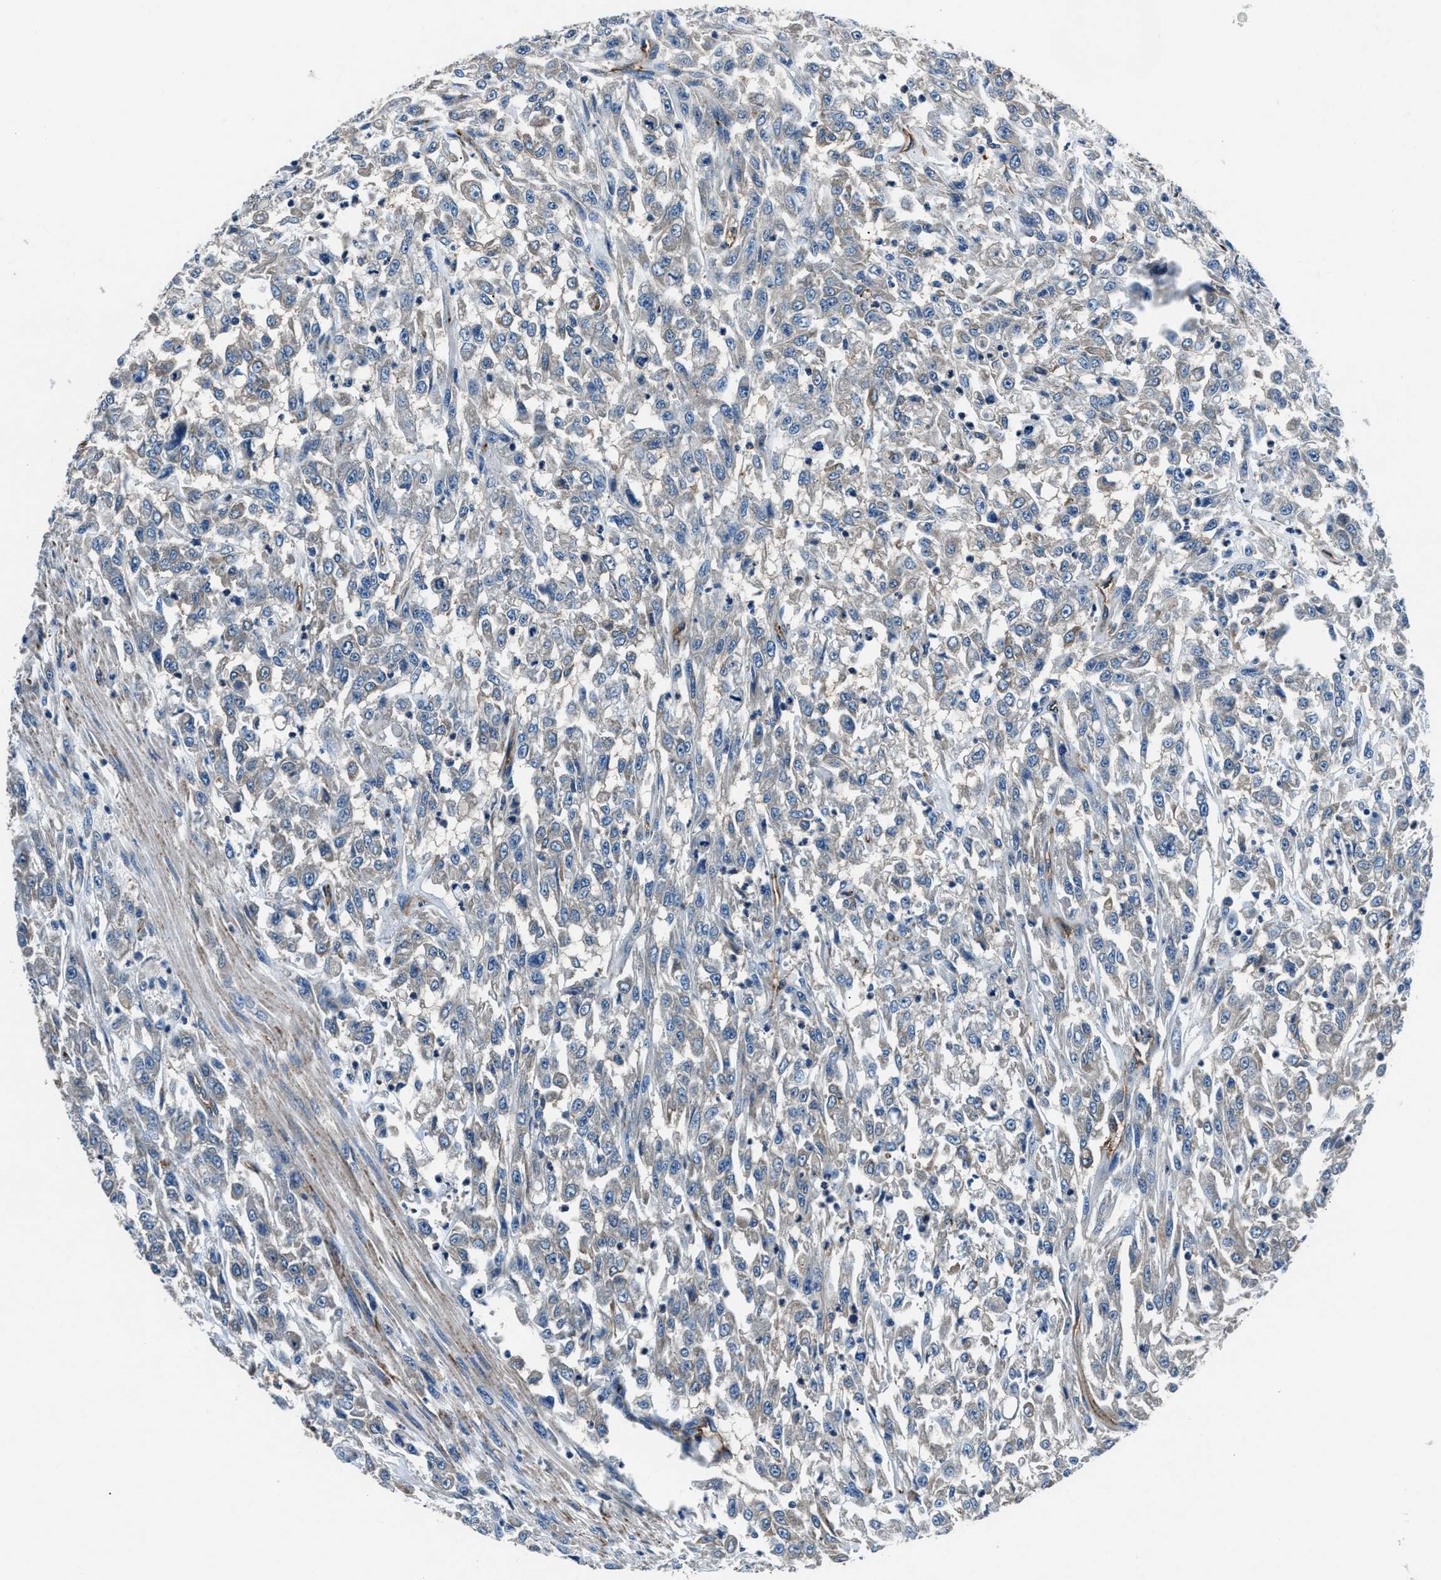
{"staining": {"intensity": "negative", "quantity": "none", "location": "none"}, "tissue": "urothelial cancer", "cell_type": "Tumor cells", "image_type": "cancer", "snomed": [{"axis": "morphology", "description": "Urothelial carcinoma, High grade"}, {"axis": "topography", "description": "Urinary bladder"}], "caption": "Immunohistochemistry histopathology image of urothelial cancer stained for a protein (brown), which displays no staining in tumor cells.", "gene": "PRTFDC1", "patient": {"sex": "male", "age": 46}}